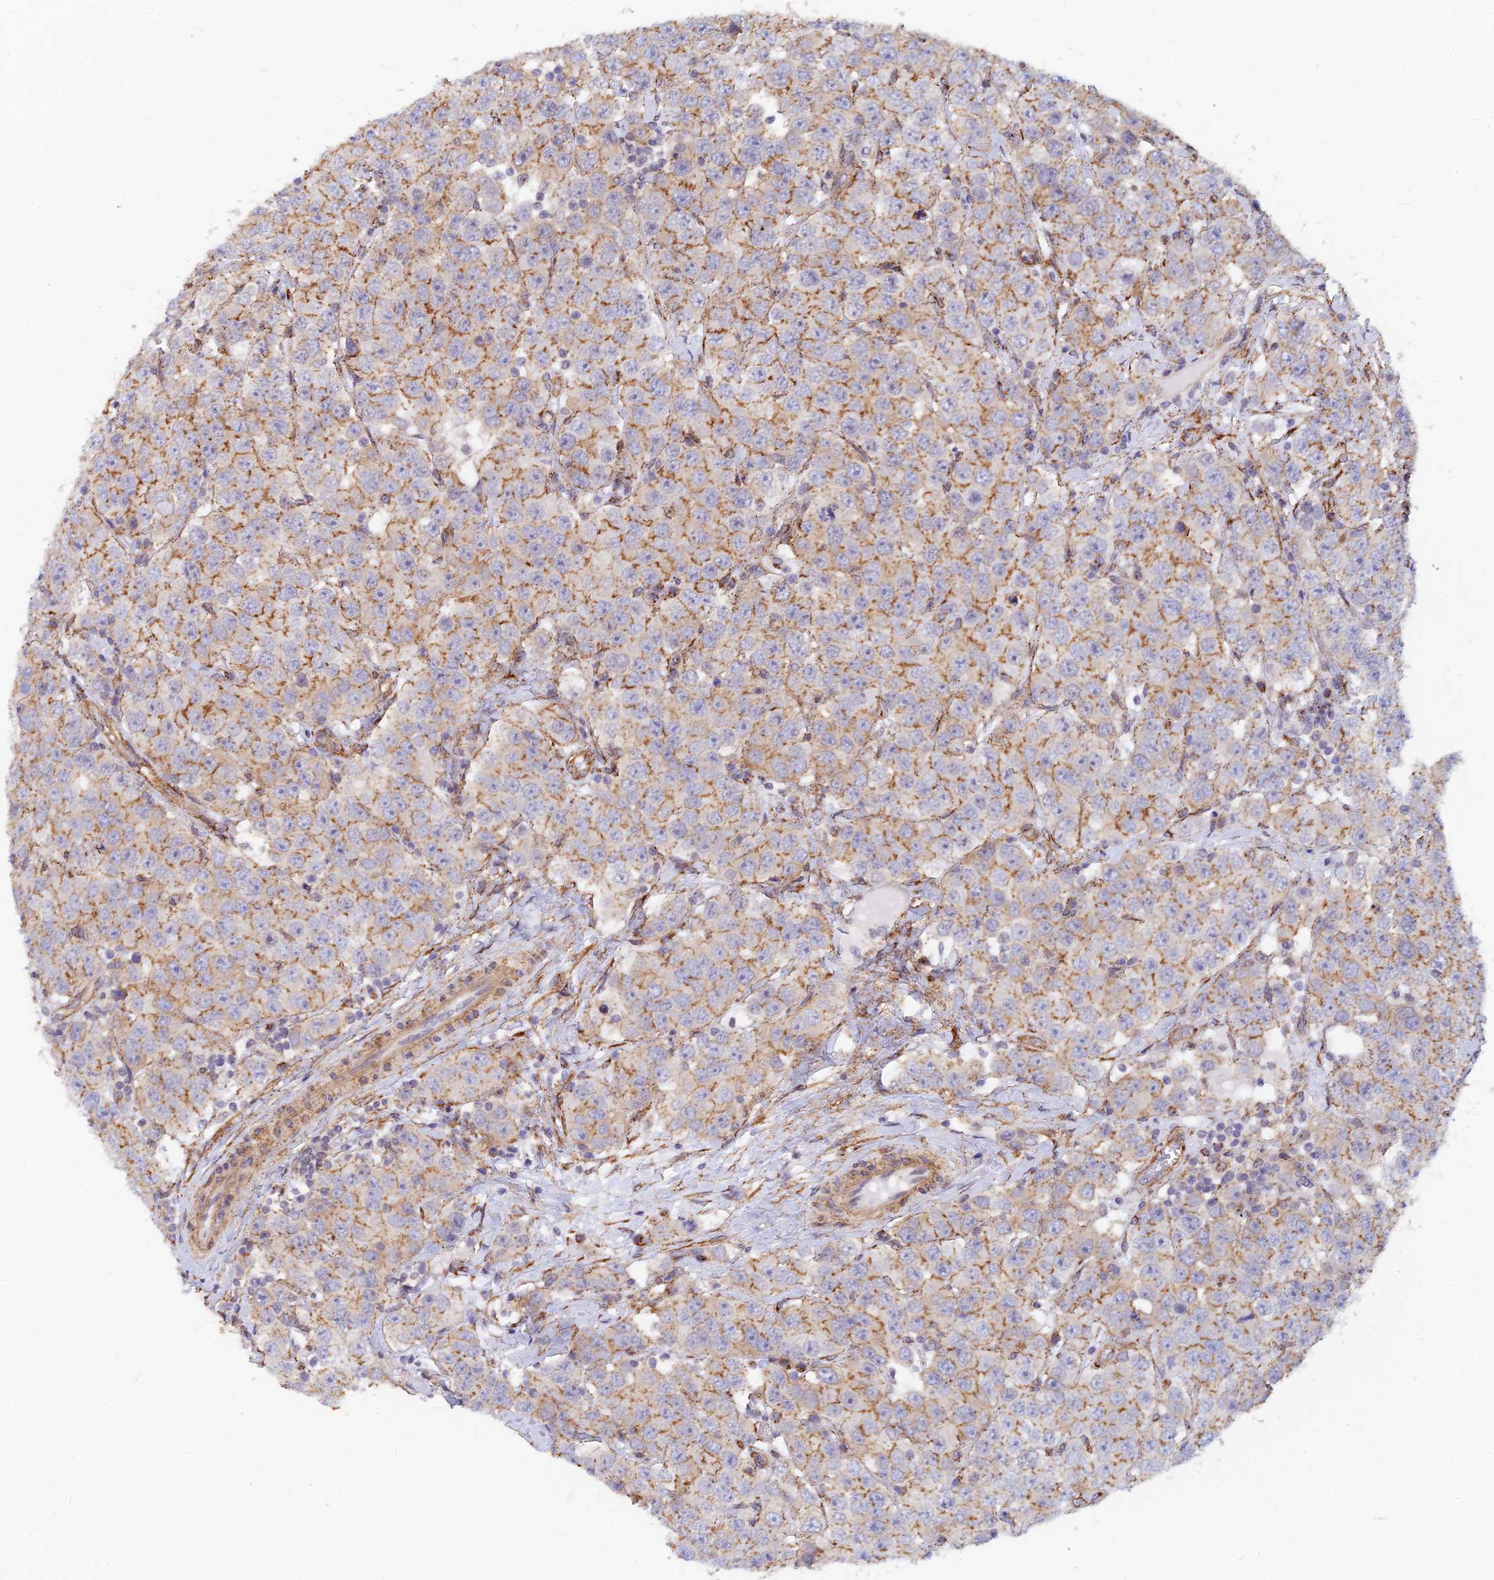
{"staining": {"intensity": "moderate", "quantity": "25%-75%", "location": "cytoplasmic/membranous"}, "tissue": "testis cancer", "cell_type": "Tumor cells", "image_type": "cancer", "snomed": [{"axis": "morphology", "description": "Seminoma, NOS"}, {"axis": "topography", "description": "Testis"}], "caption": "Immunohistochemical staining of testis seminoma shows moderate cytoplasmic/membranous protein positivity in about 25%-75% of tumor cells.", "gene": "VSTM2L", "patient": {"sex": "male", "age": 28}}